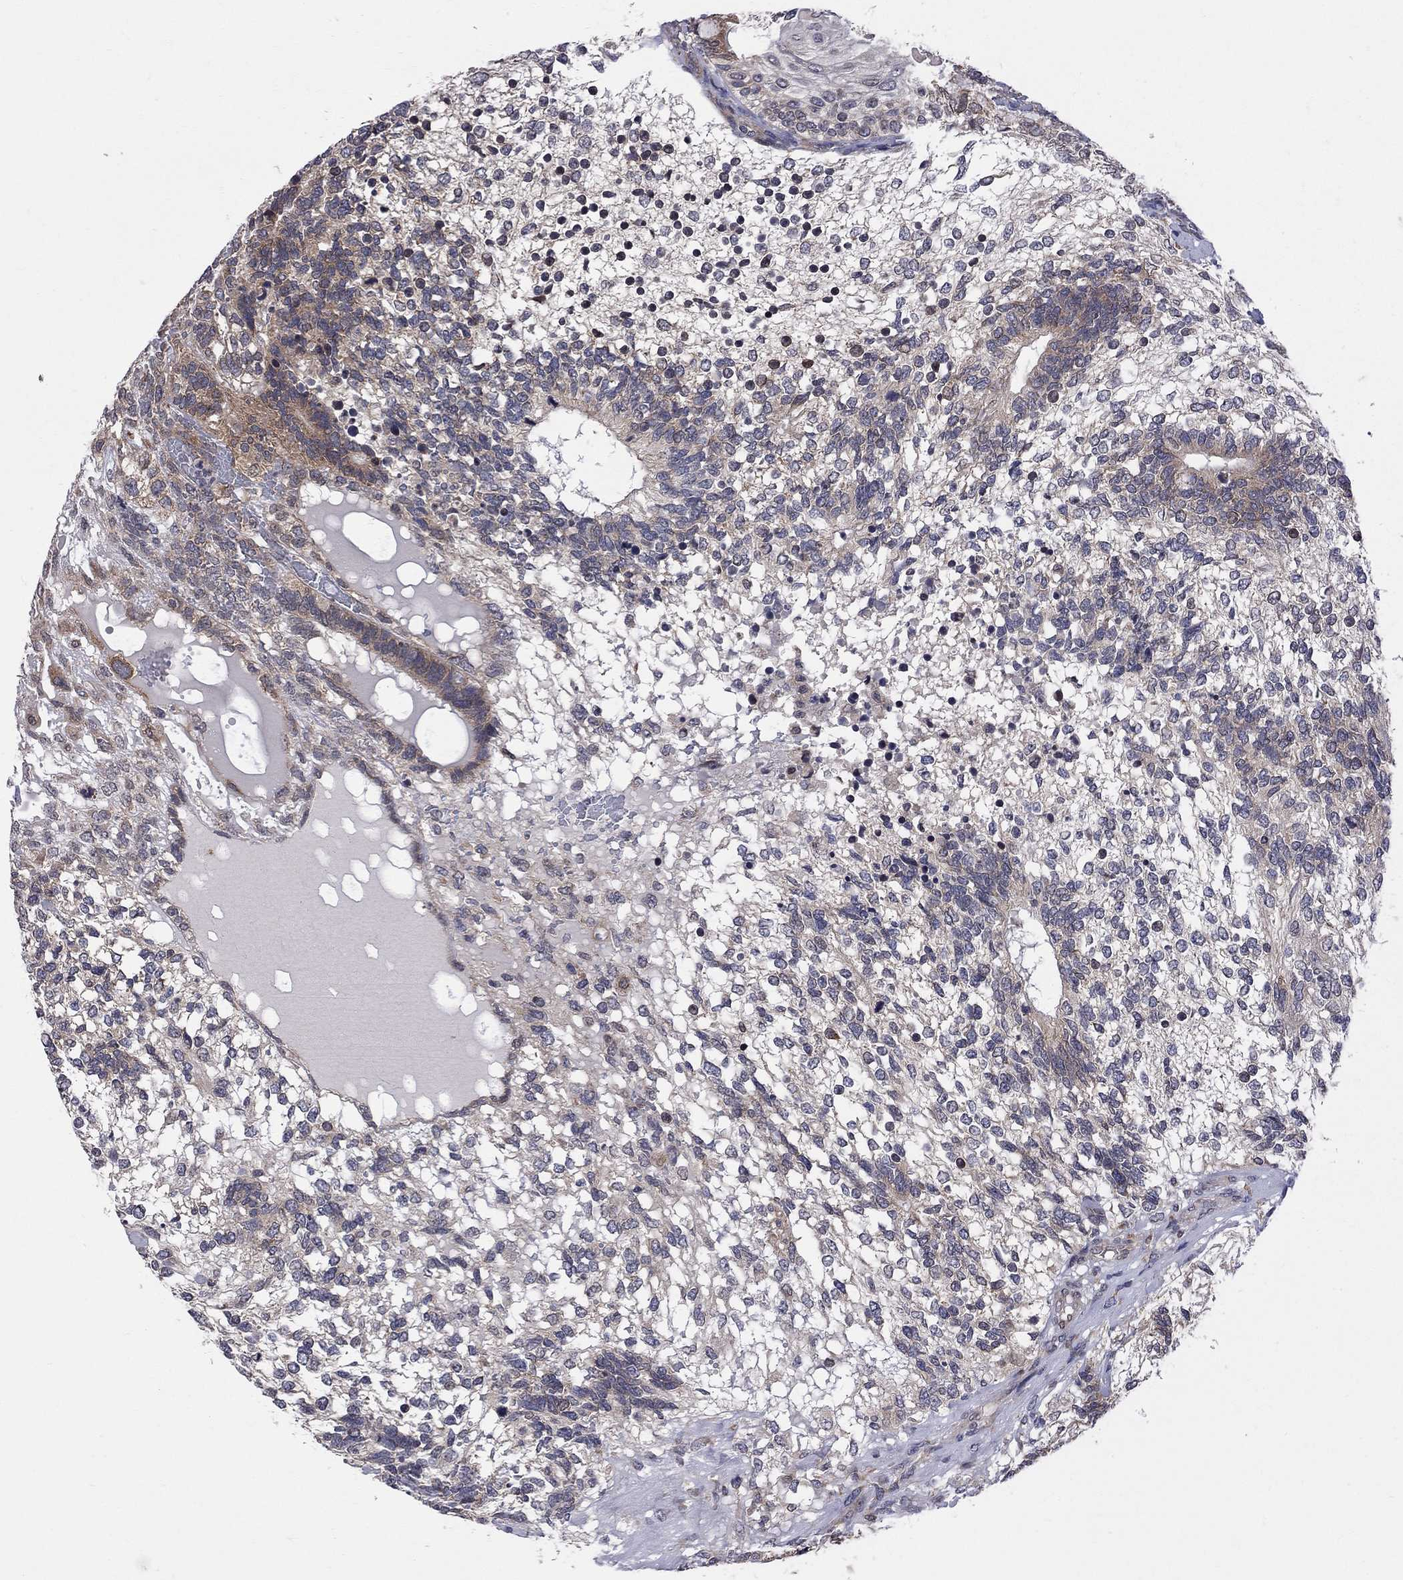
{"staining": {"intensity": "moderate", "quantity": "25%-75%", "location": "cytoplasmic/membranous"}, "tissue": "testis cancer", "cell_type": "Tumor cells", "image_type": "cancer", "snomed": [{"axis": "morphology", "description": "Seminoma, NOS"}, {"axis": "morphology", "description": "Carcinoma, Embryonal, NOS"}, {"axis": "topography", "description": "Testis"}], "caption": "Immunohistochemical staining of human testis embryonal carcinoma shows medium levels of moderate cytoplasmic/membranous protein staining in approximately 25%-75% of tumor cells.", "gene": "CNOT11", "patient": {"sex": "male", "age": 41}}